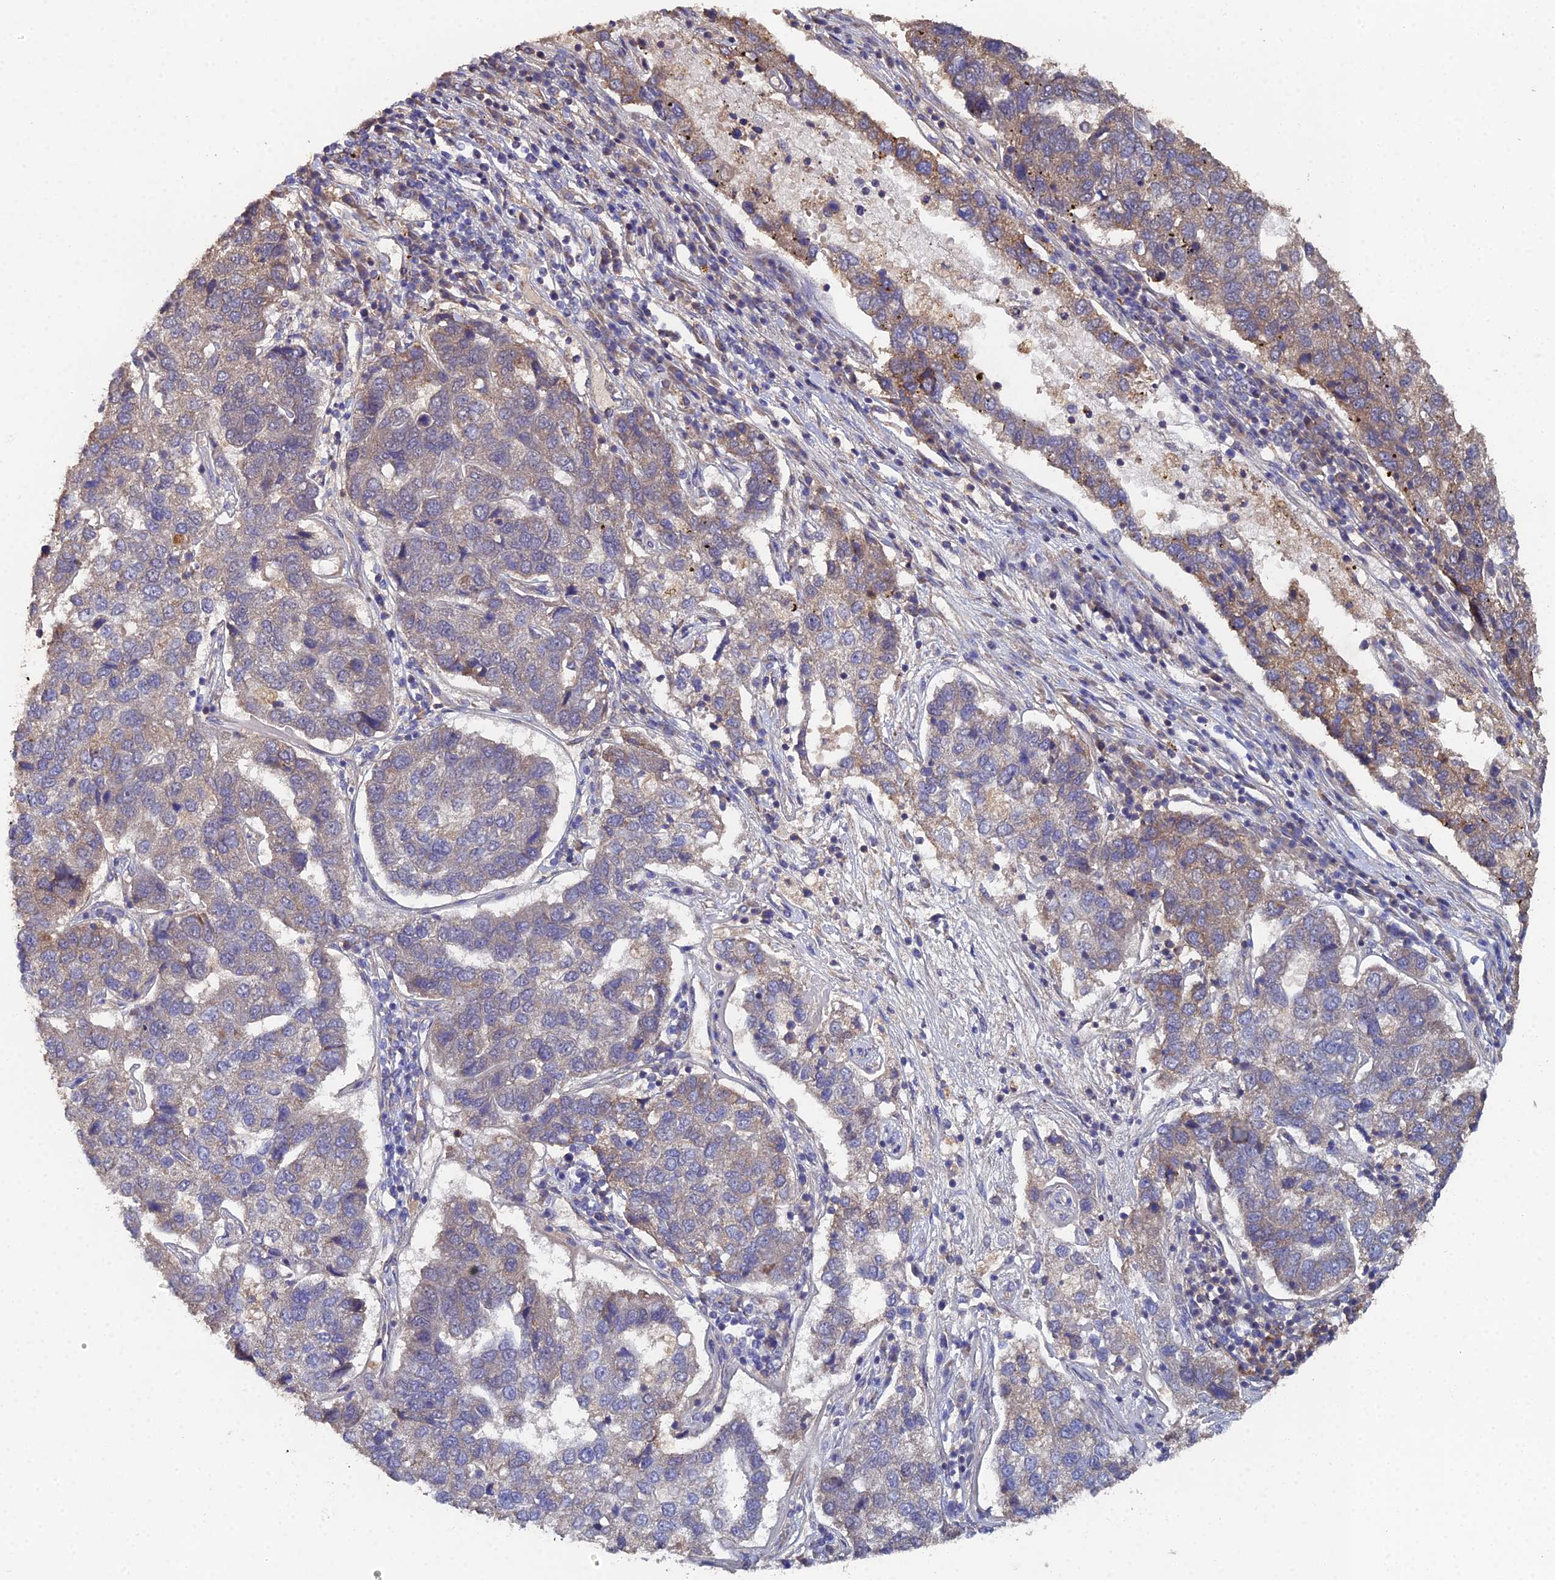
{"staining": {"intensity": "weak", "quantity": "25%-75%", "location": "cytoplasmic/membranous"}, "tissue": "pancreatic cancer", "cell_type": "Tumor cells", "image_type": "cancer", "snomed": [{"axis": "morphology", "description": "Adenocarcinoma, NOS"}, {"axis": "topography", "description": "Pancreas"}], "caption": "Immunohistochemical staining of adenocarcinoma (pancreatic) reveals weak cytoplasmic/membranous protein staining in about 25%-75% of tumor cells.", "gene": "SPANXN4", "patient": {"sex": "female", "age": 61}}